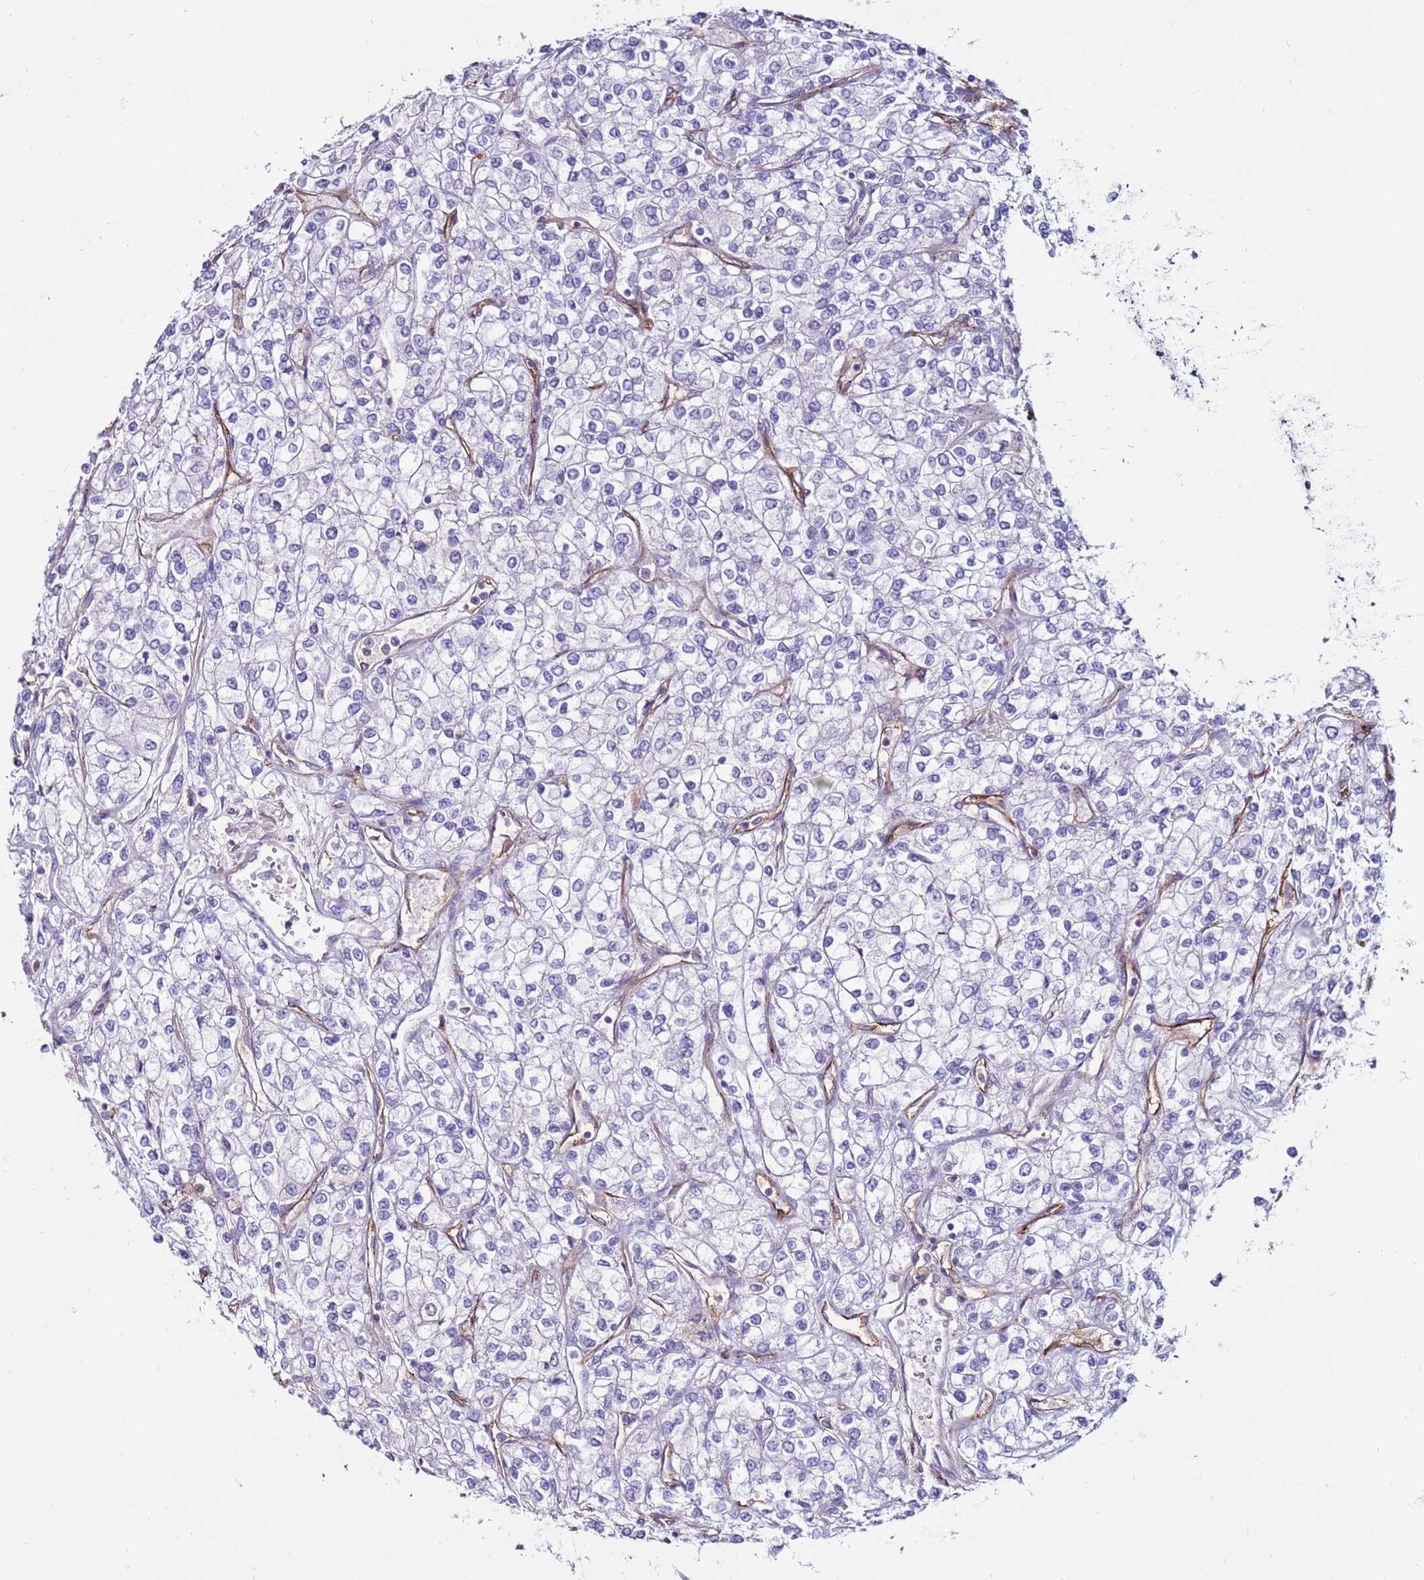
{"staining": {"intensity": "negative", "quantity": "none", "location": "none"}, "tissue": "renal cancer", "cell_type": "Tumor cells", "image_type": "cancer", "snomed": [{"axis": "morphology", "description": "Adenocarcinoma, NOS"}, {"axis": "topography", "description": "Kidney"}], "caption": "Immunohistochemistry (IHC) image of neoplastic tissue: human renal adenocarcinoma stained with DAB exhibits no significant protein staining in tumor cells.", "gene": "CLEC4M", "patient": {"sex": "male", "age": 80}}